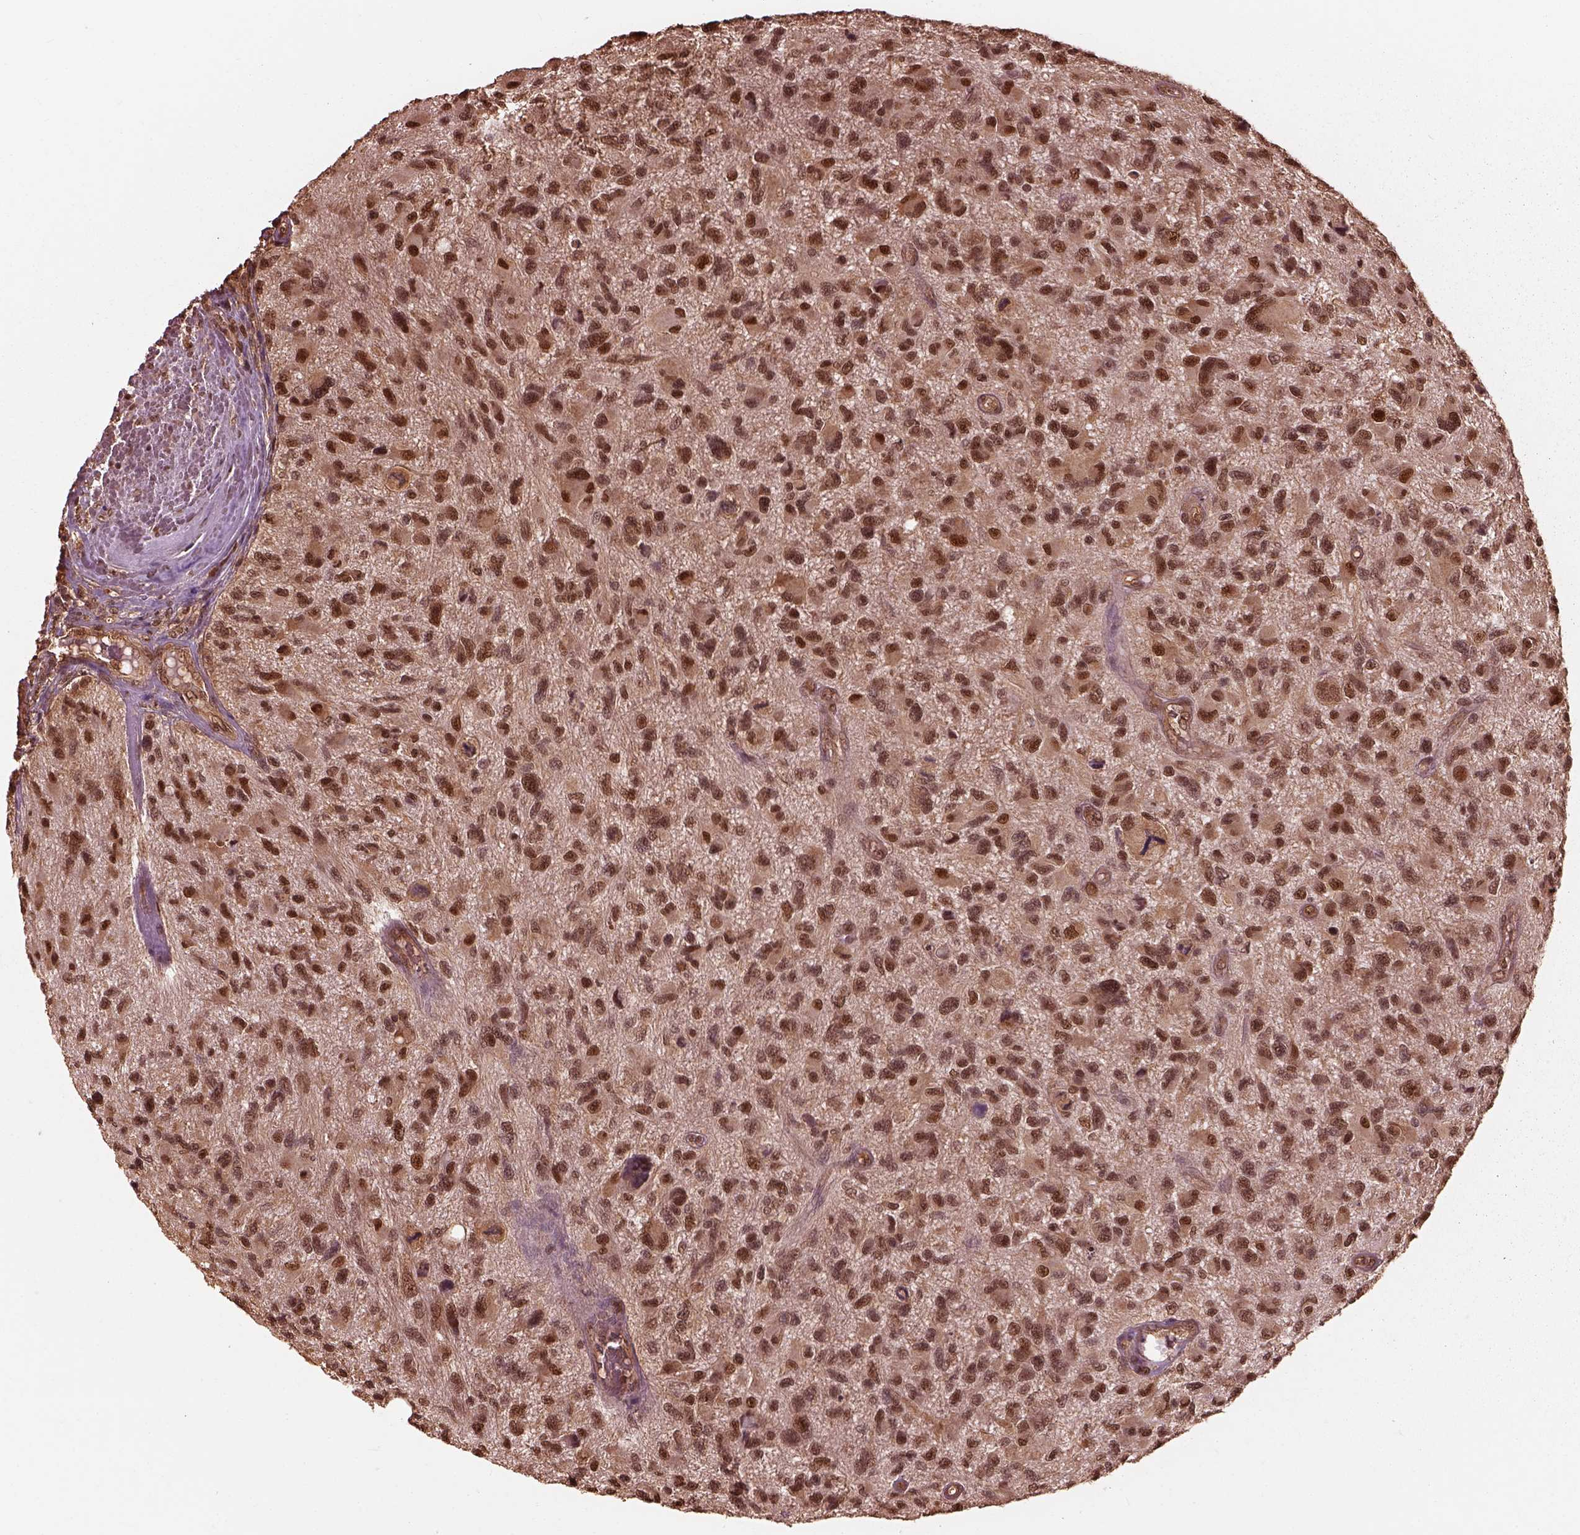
{"staining": {"intensity": "moderate", "quantity": ">75%", "location": "nuclear"}, "tissue": "glioma", "cell_type": "Tumor cells", "image_type": "cancer", "snomed": [{"axis": "morphology", "description": "Glioma, malignant, NOS"}, {"axis": "morphology", "description": "Glioma, malignant, High grade"}, {"axis": "topography", "description": "Brain"}], "caption": "DAB immunohistochemical staining of glioma reveals moderate nuclear protein expression in about >75% of tumor cells. Immunohistochemistry (ihc) stains the protein of interest in brown and the nuclei are stained blue.", "gene": "PSMC5", "patient": {"sex": "female", "age": 71}}